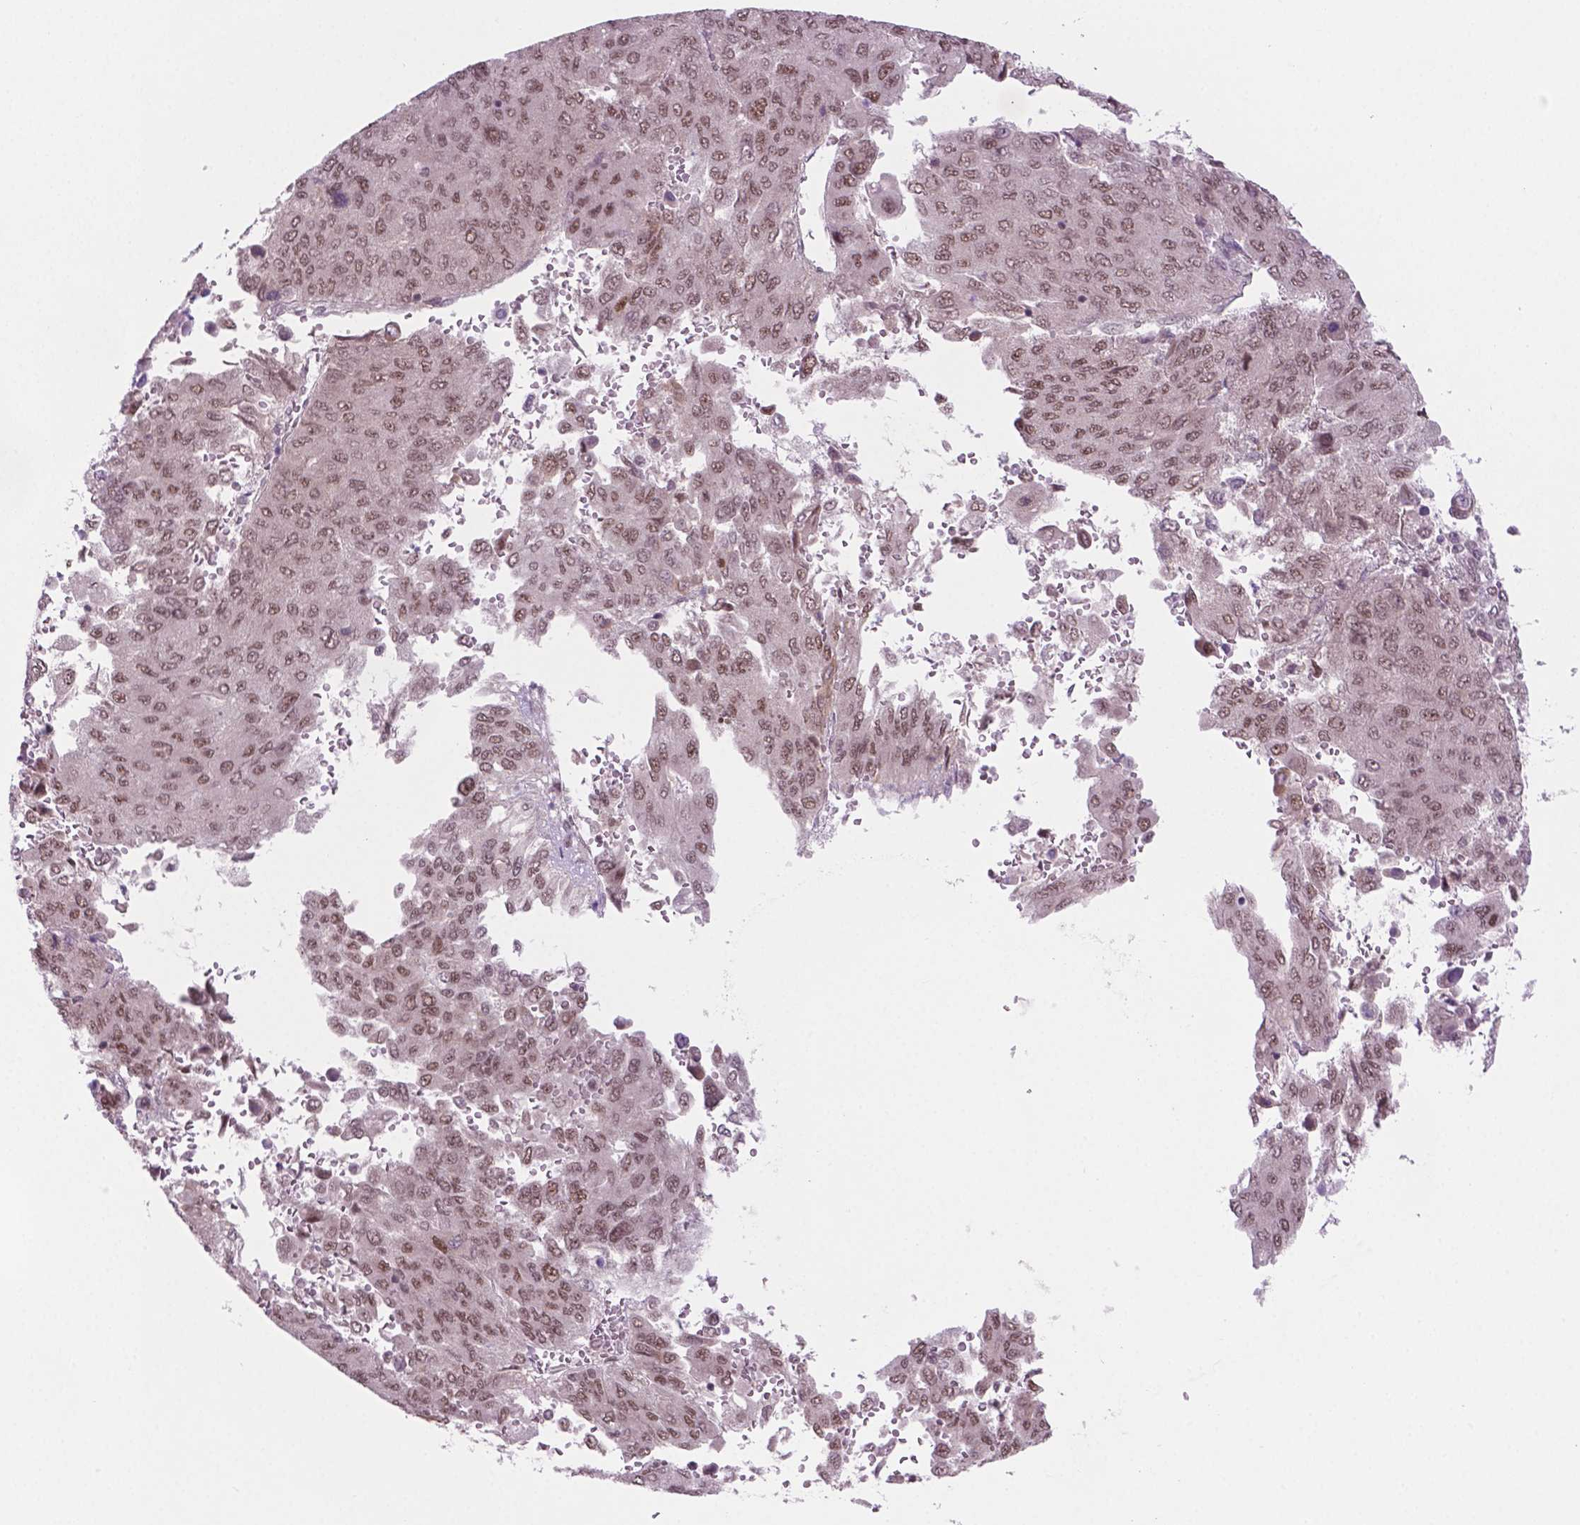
{"staining": {"intensity": "moderate", "quantity": ">75%", "location": "nuclear"}, "tissue": "liver cancer", "cell_type": "Tumor cells", "image_type": "cancer", "snomed": [{"axis": "morphology", "description": "Carcinoma, Hepatocellular, NOS"}, {"axis": "topography", "description": "Liver"}], "caption": "IHC image of human hepatocellular carcinoma (liver) stained for a protein (brown), which demonstrates medium levels of moderate nuclear positivity in about >75% of tumor cells.", "gene": "PHAX", "patient": {"sex": "female", "age": 41}}